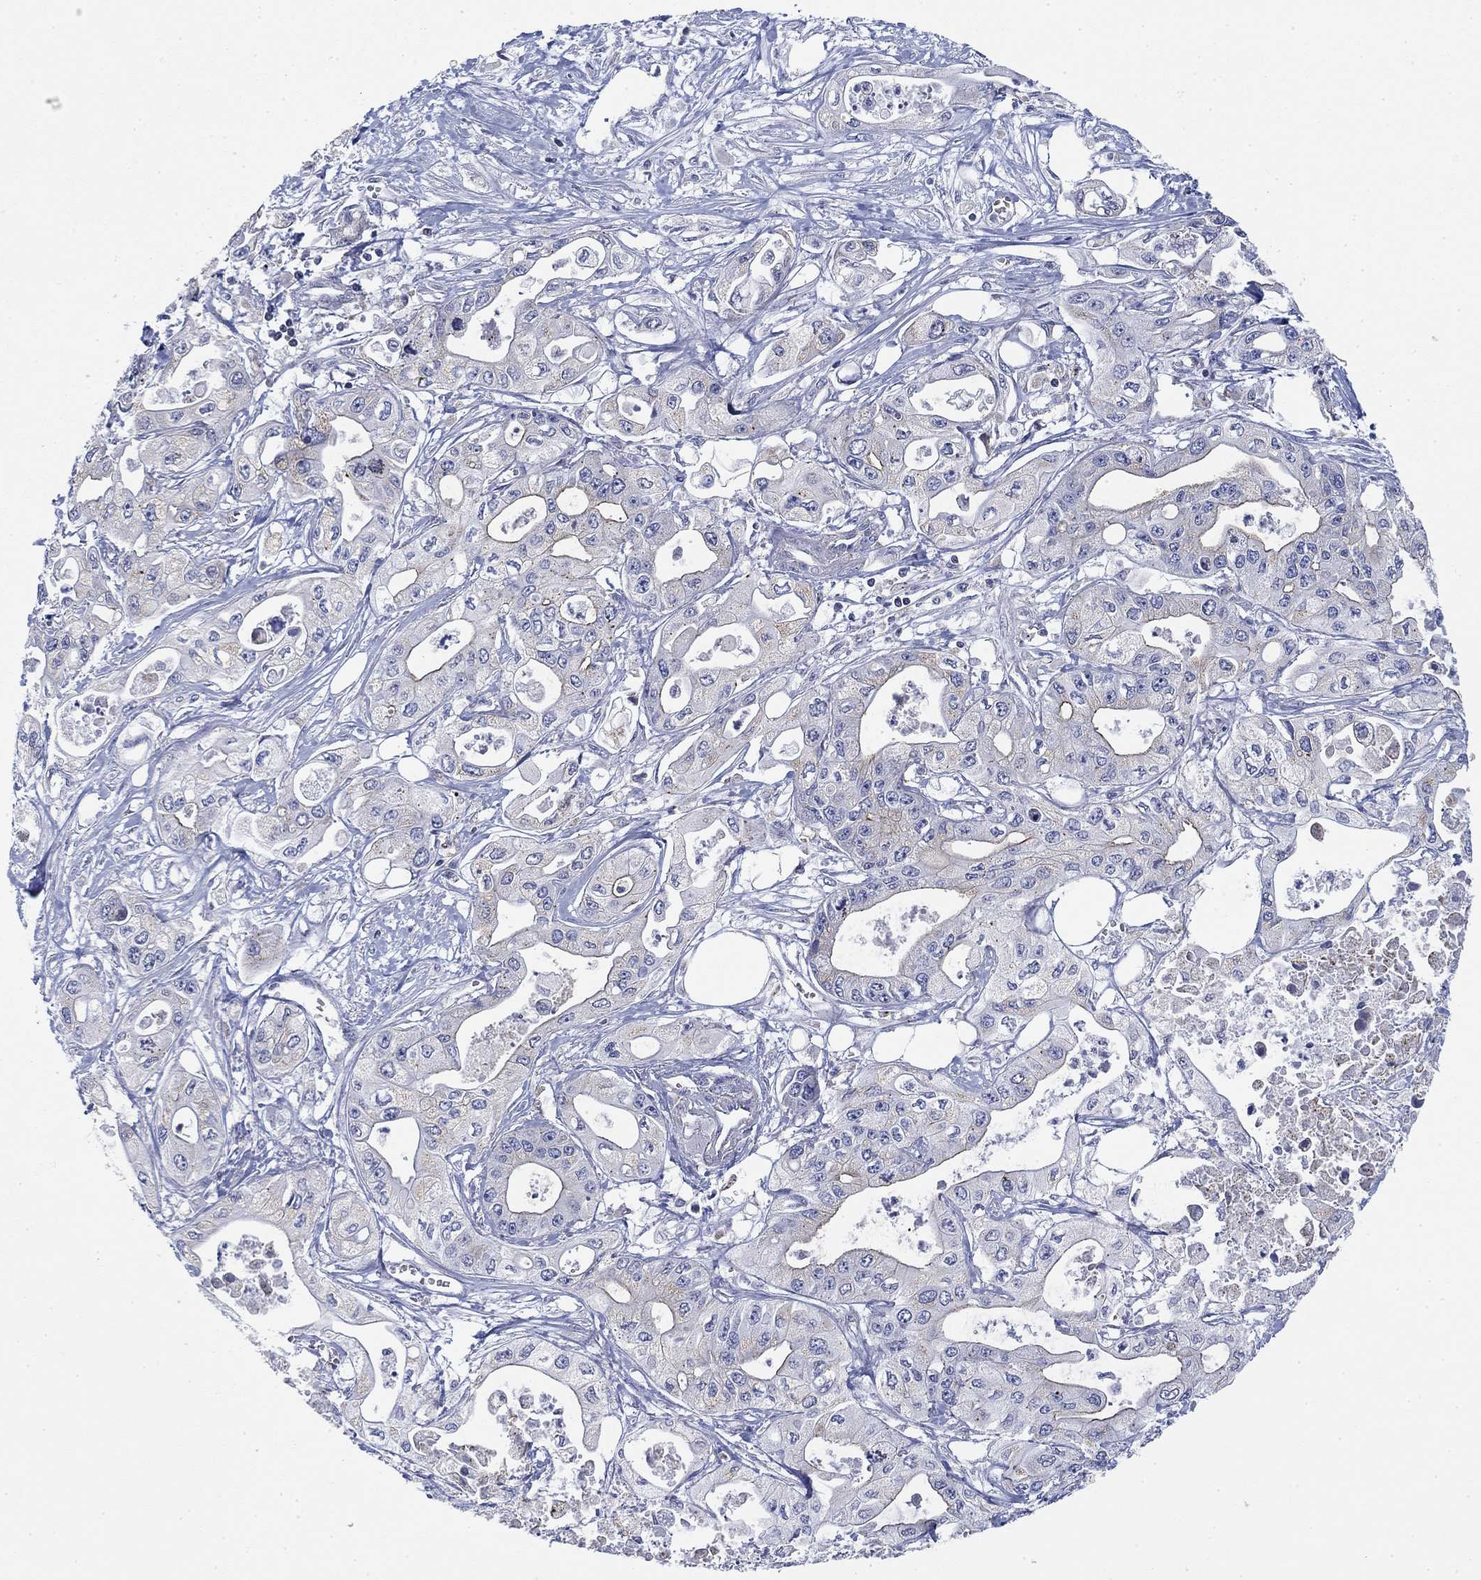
{"staining": {"intensity": "negative", "quantity": "none", "location": "none"}, "tissue": "pancreatic cancer", "cell_type": "Tumor cells", "image_type": "cancer", "snomed": [{"axis": "morphology", "description": "Adenocarcinoma, NOS"}, {"axis": "topography", "description": "Pancreas"}], "caption": "This is an immunohistochemistry histopathology image of human pancreatic adenocarcinoma. There is no positivity in tumor cells.", "gene": "NACAD", "patient": {"sex": "male", "age": 70}}